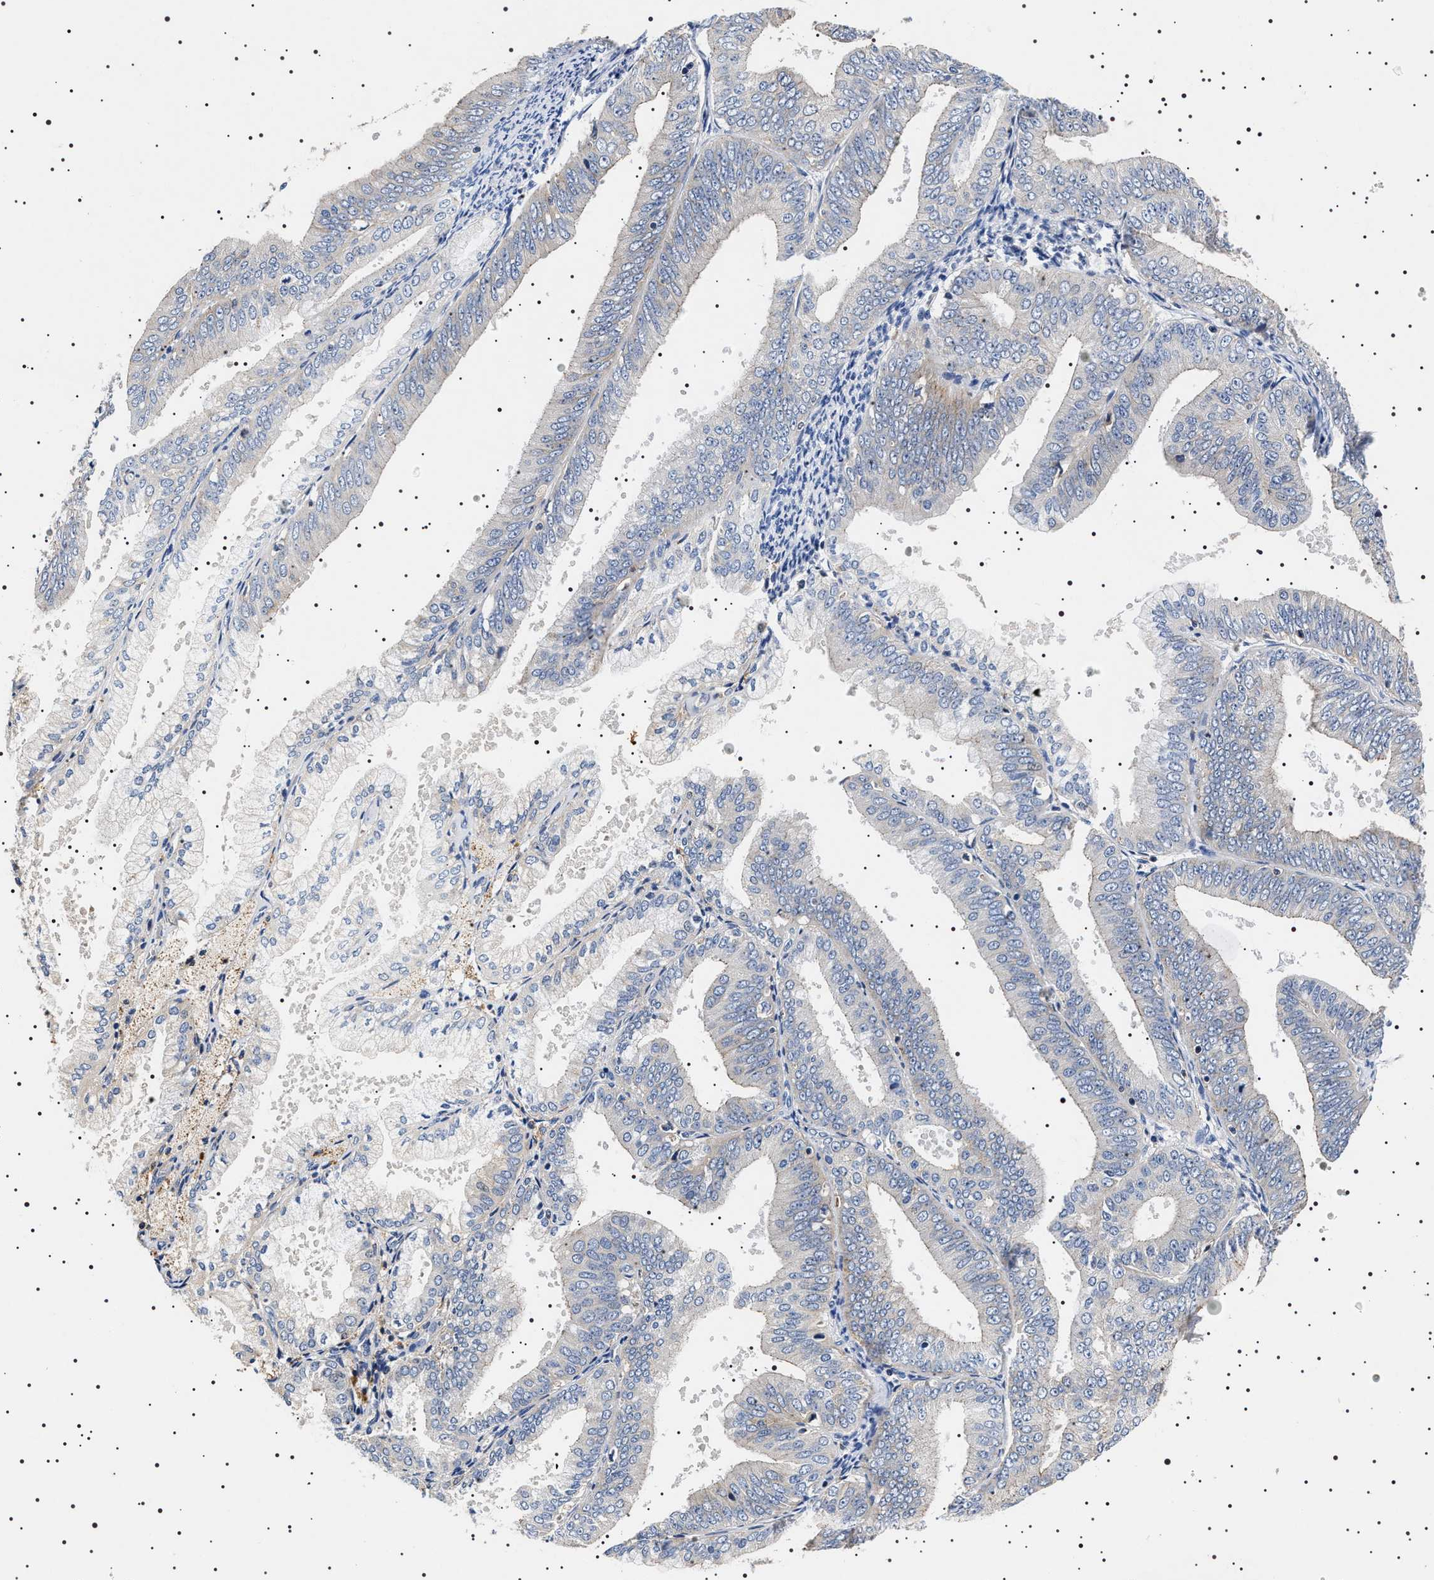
{"staining": {"intensity": "negative", "quantity": "none", "location": "none"}, "tissue": "endometrial cancer", "cell_type": "Tumor cells", "image_type": "cancer", "snomed": [{"axis": "morphology", "description": "Adenocarcinoma, NOS"}, {"axis": "topography", "description": "Endometrium"}], "caption": "An IHC photomicrograph of endometrial cancer is shown. There is no staining in tumor cells of endometrial cancer.", "gene": "SLC4A7", "patient": {"sex": "female", "age": 63}}